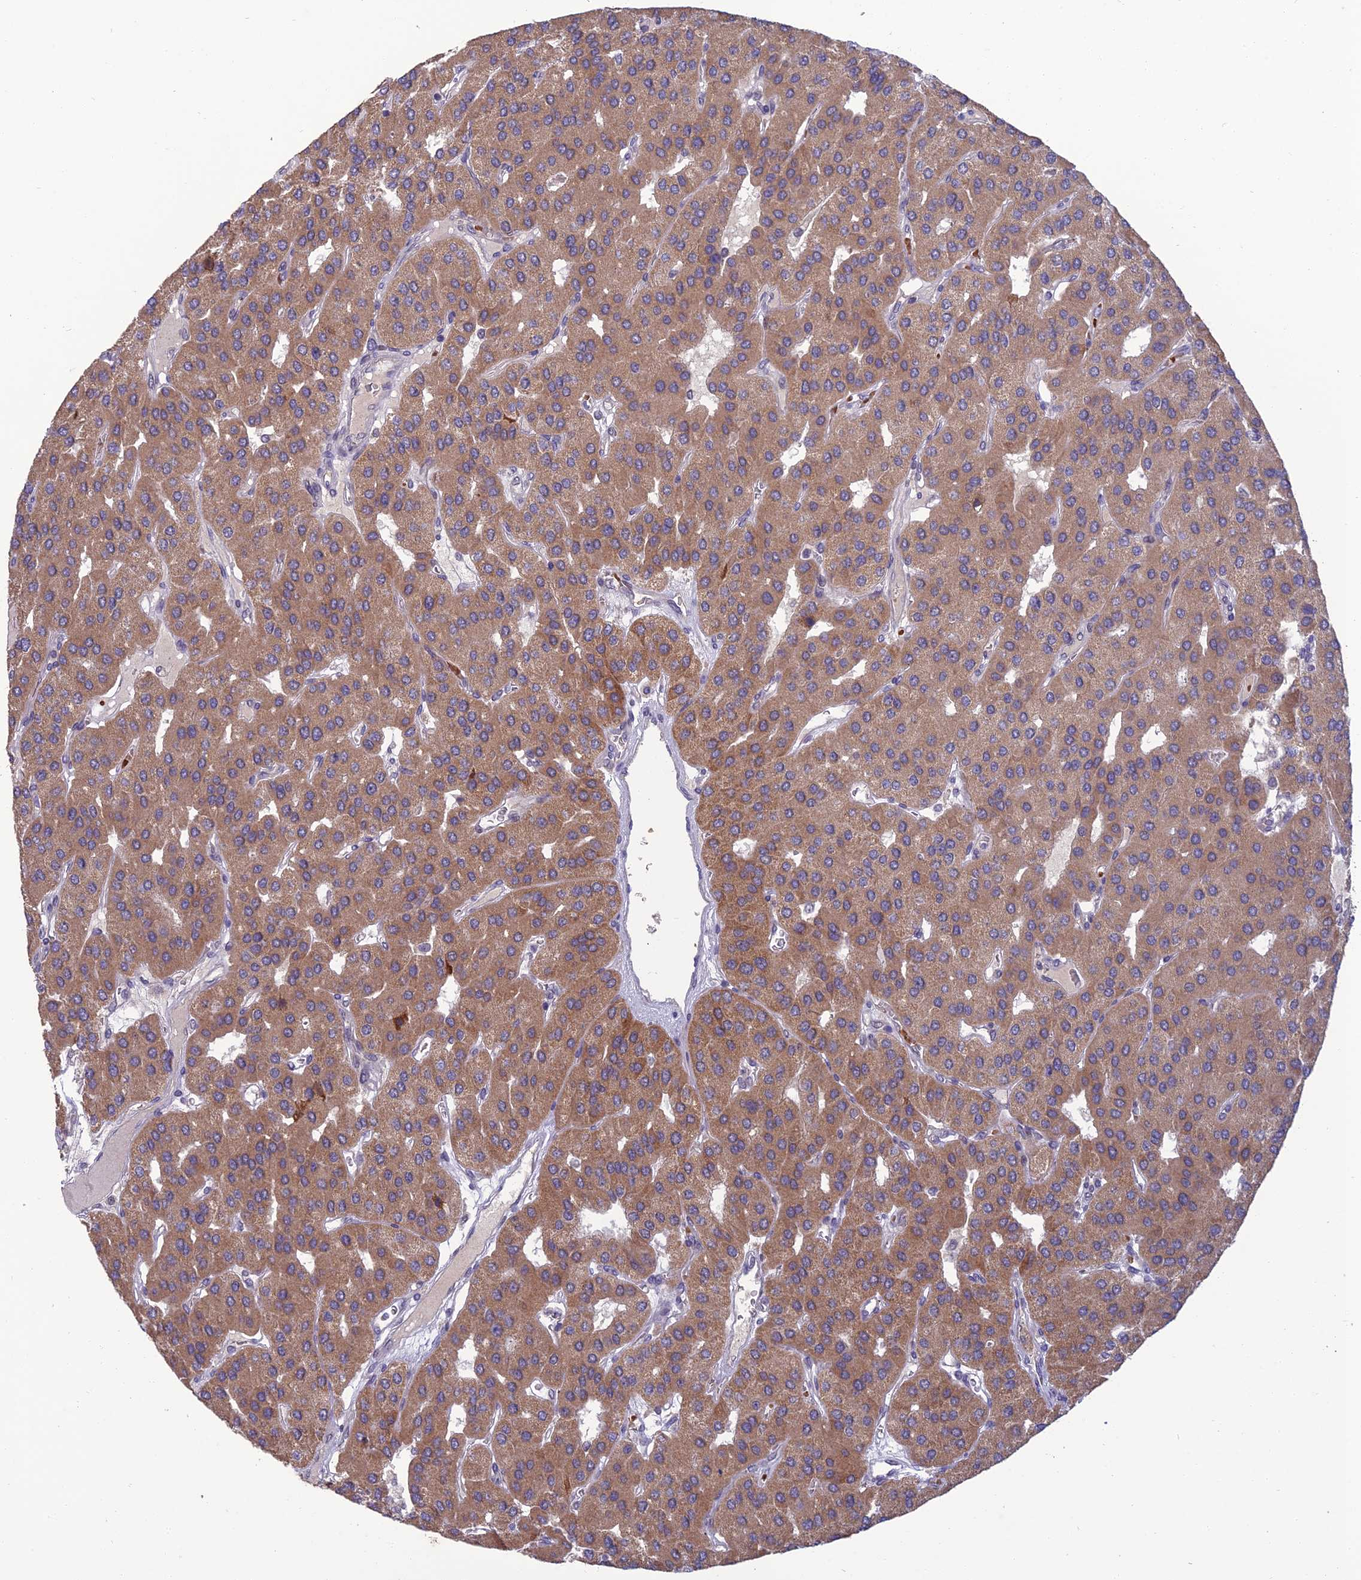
{"staining": {"intensity": "moderate", "quantity": ">75%", "location": "cytoplasmic/membranous"}, "tissue": "parathyroid gland", "cell_type": "Glandular cells", "image_type": "normal", "snomed": [{"axis": "morphology", "description": "Normal tissue, NOS"}, {"axis": "morphology", "description": "Adenoma, NOS"}, {"axis": "topography", "description": "Parathyroid gland"}], "caption": "Glandular cells reveal medium levels of moderate cytoplasmic/membranous expression in approximately >75% of cells in unremarkable parathyroid gland.", "gene": "GIPC1", "patient": {"sex": "female", "age": 86}}